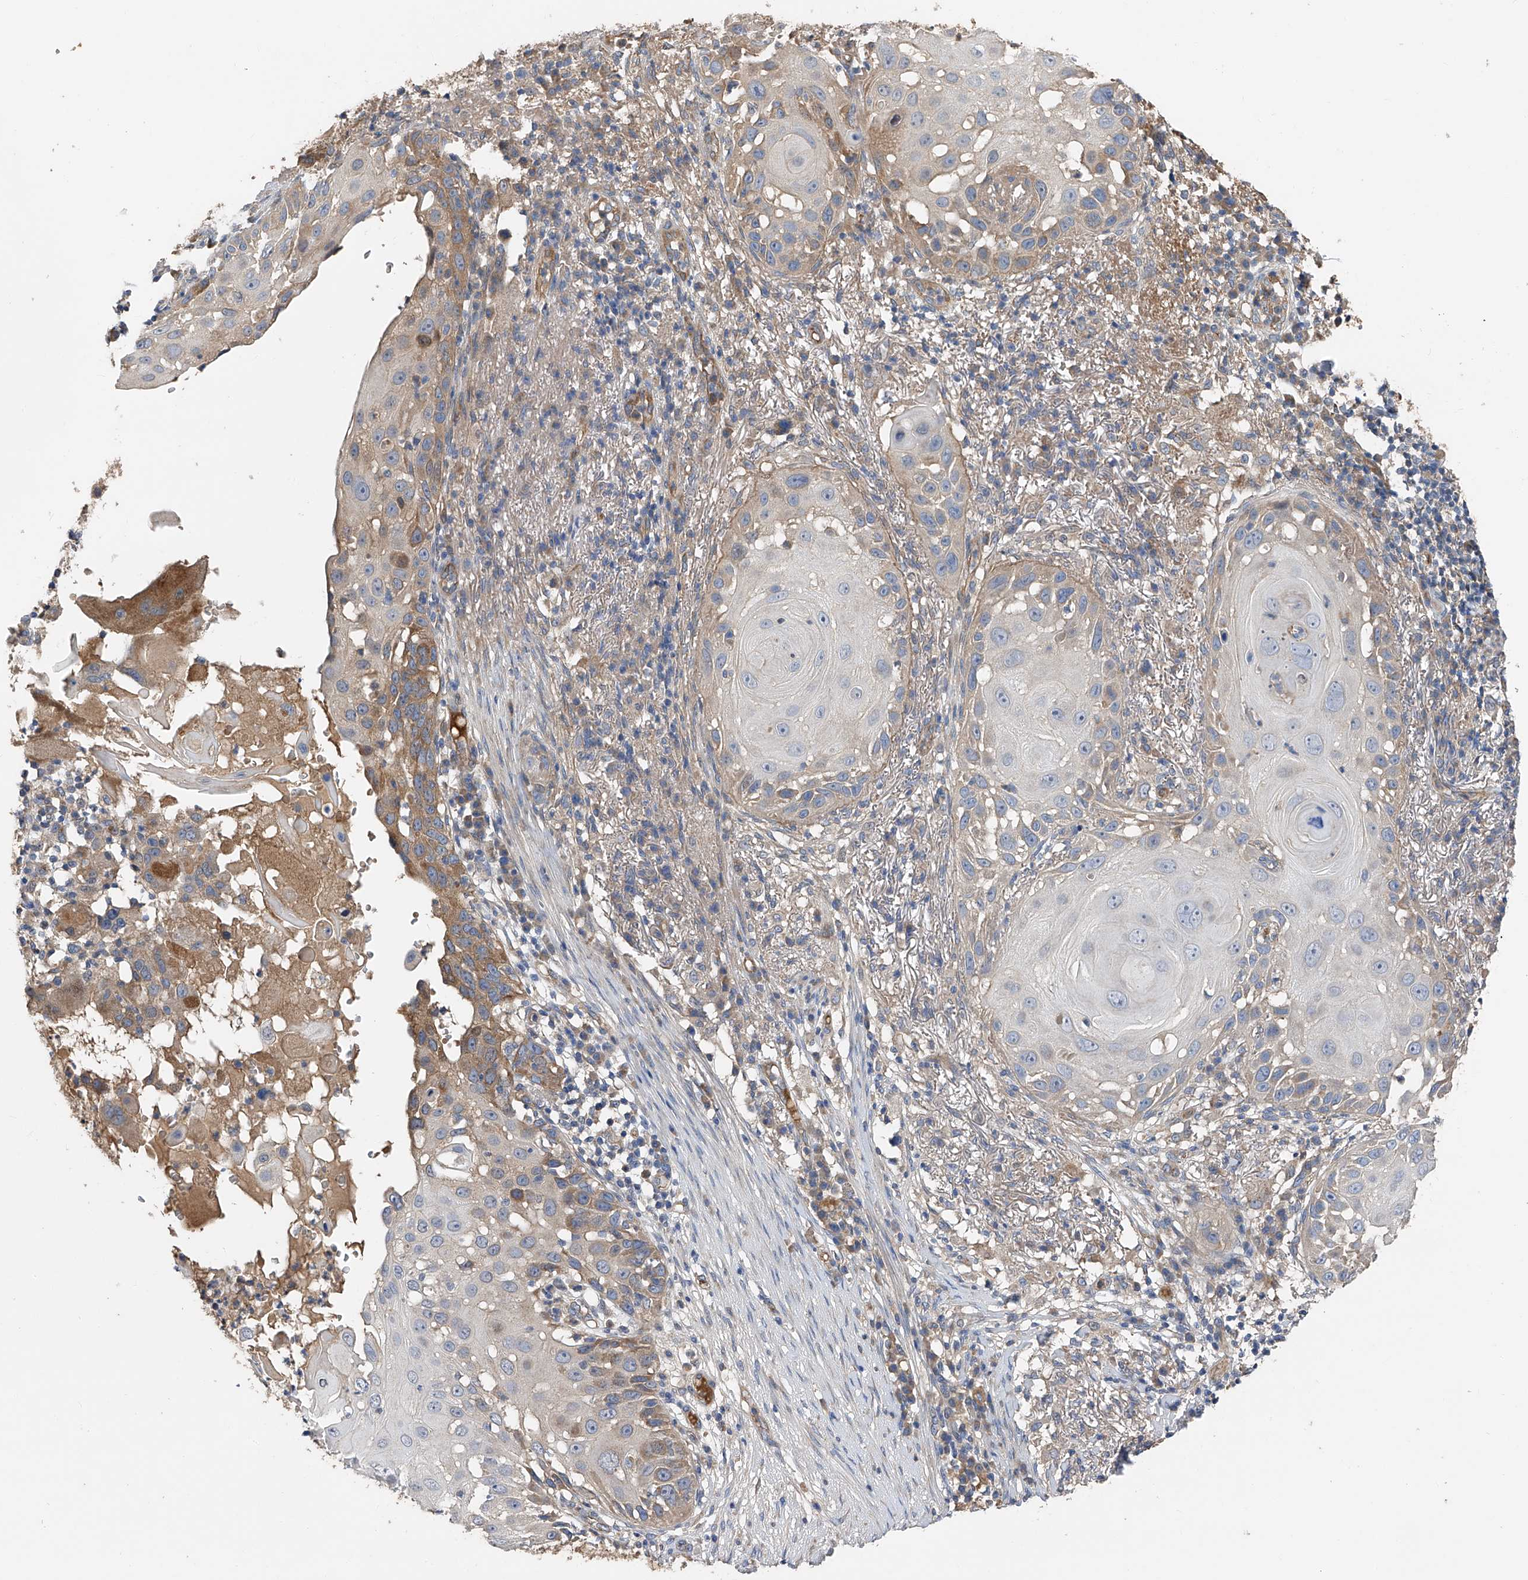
{"staining": {"intensity": "moderate", "quantity": "<25%", "location": "cytoplasmic/membranous"}, "tissue": "skin cancer", "cell_type": "Tumor cells", "image_type": "cancer", "snomed": [{"axis": "morphology", "description": "Squamous cell carcinoma, NOS"}, {"axis": "topography", "description": "Skin"}], "caption": "Squamous cell carcinoma (skin) was stained to show a protein in brown. There is low levels of moderate cytoplasmic/membranous staining in about <25% of tumor cells.", "gene": "PTK2", "patient": {"sex": "female", "age": 44}}